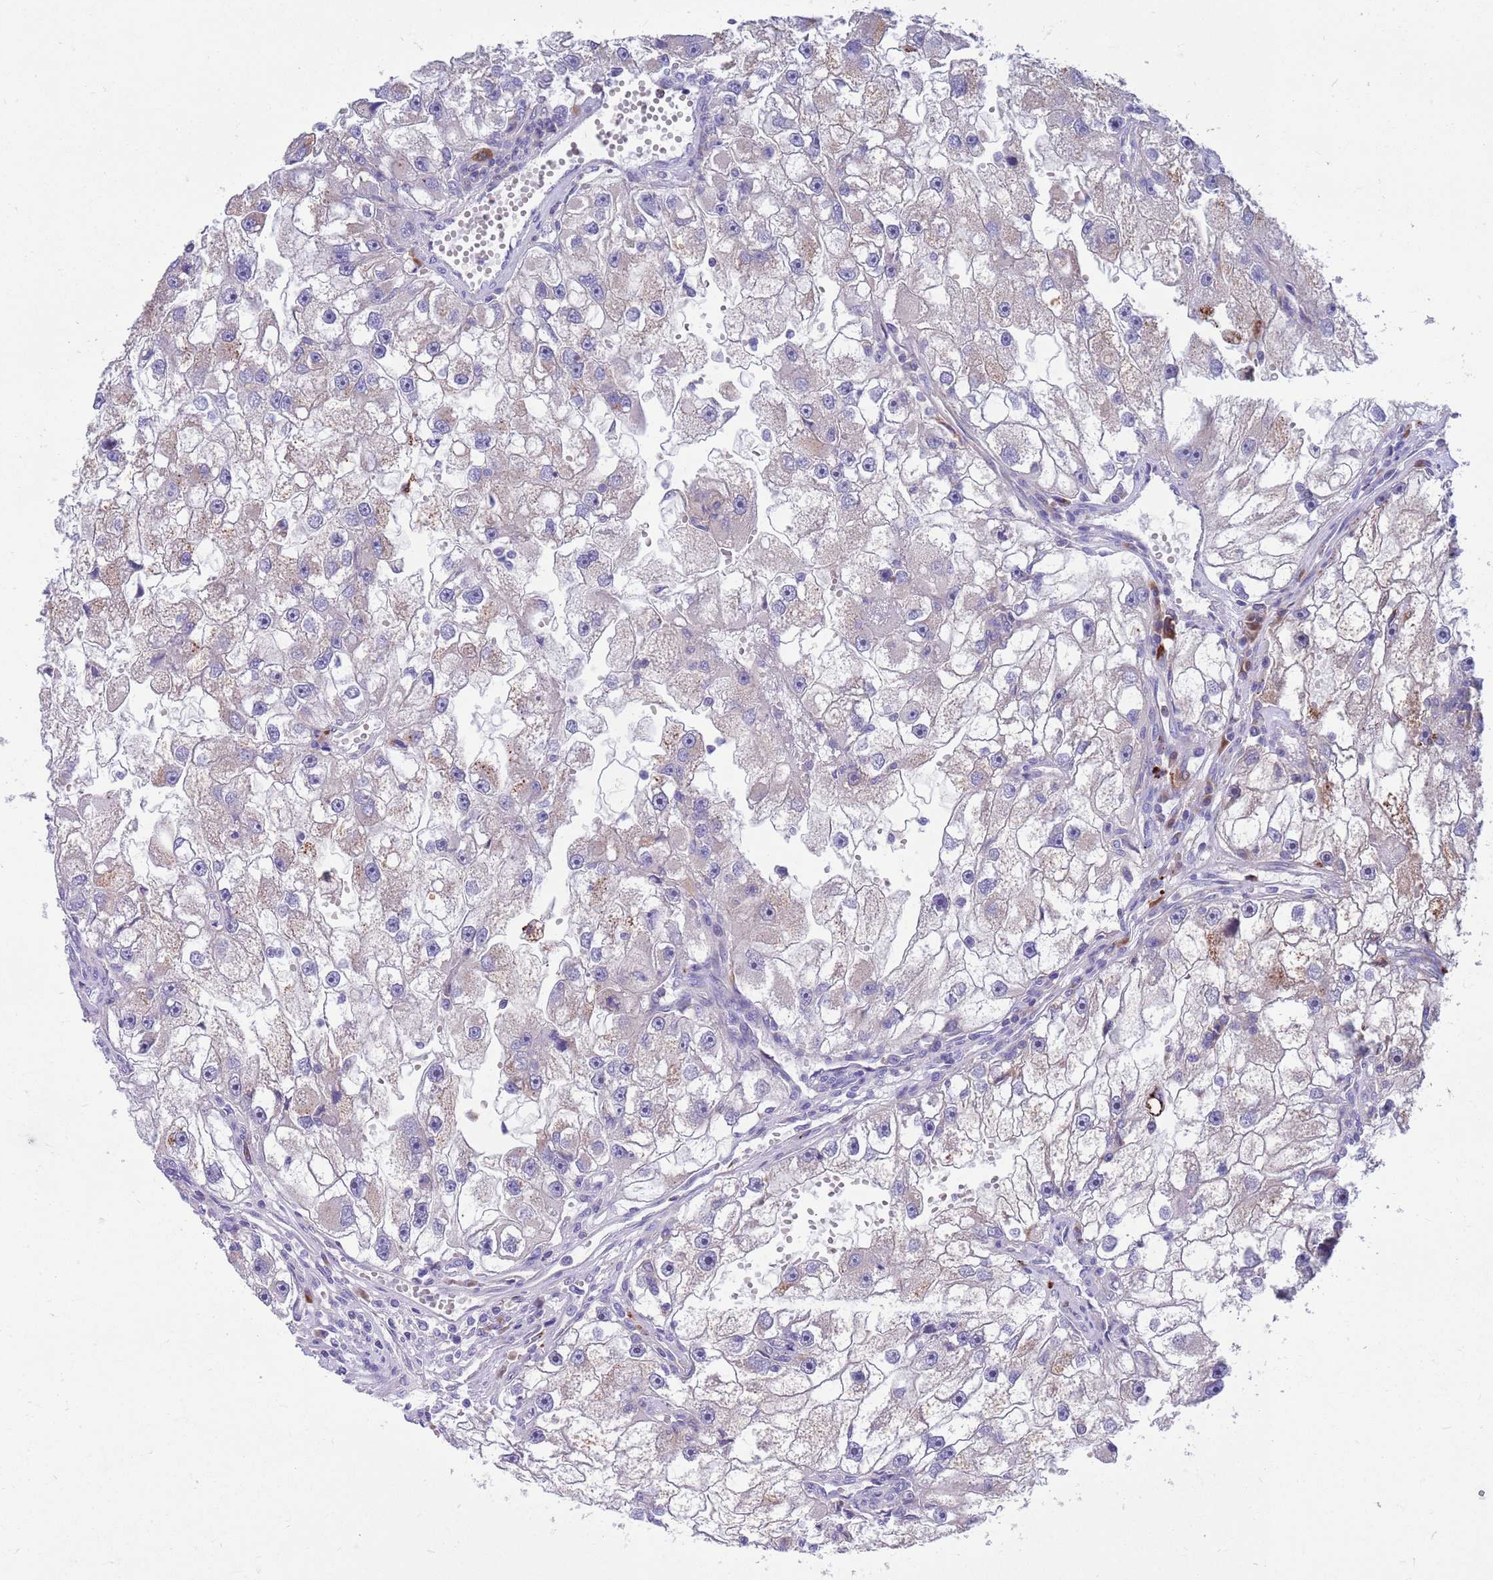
{"staining": {"intensity": "negative", "quantity": "none", "location": "none"}, "tissue": "renal cancer", "cell_type": "Tumor cells", "image_type": "cancer", "snomed": [{"axis": "morphology", "description": "Adenocarcinoma, NOS"}, {"axis": "topography", "description": "Kidney"}], "caption": "Immunohistochemistry (IHC) histopathology image of renal adenocarcinoma stained for a protein (brown), which demonstrates no positivity in tumor cells.", "gene": "KLHL29", "patient": {"sex": "male", "age": 63}}